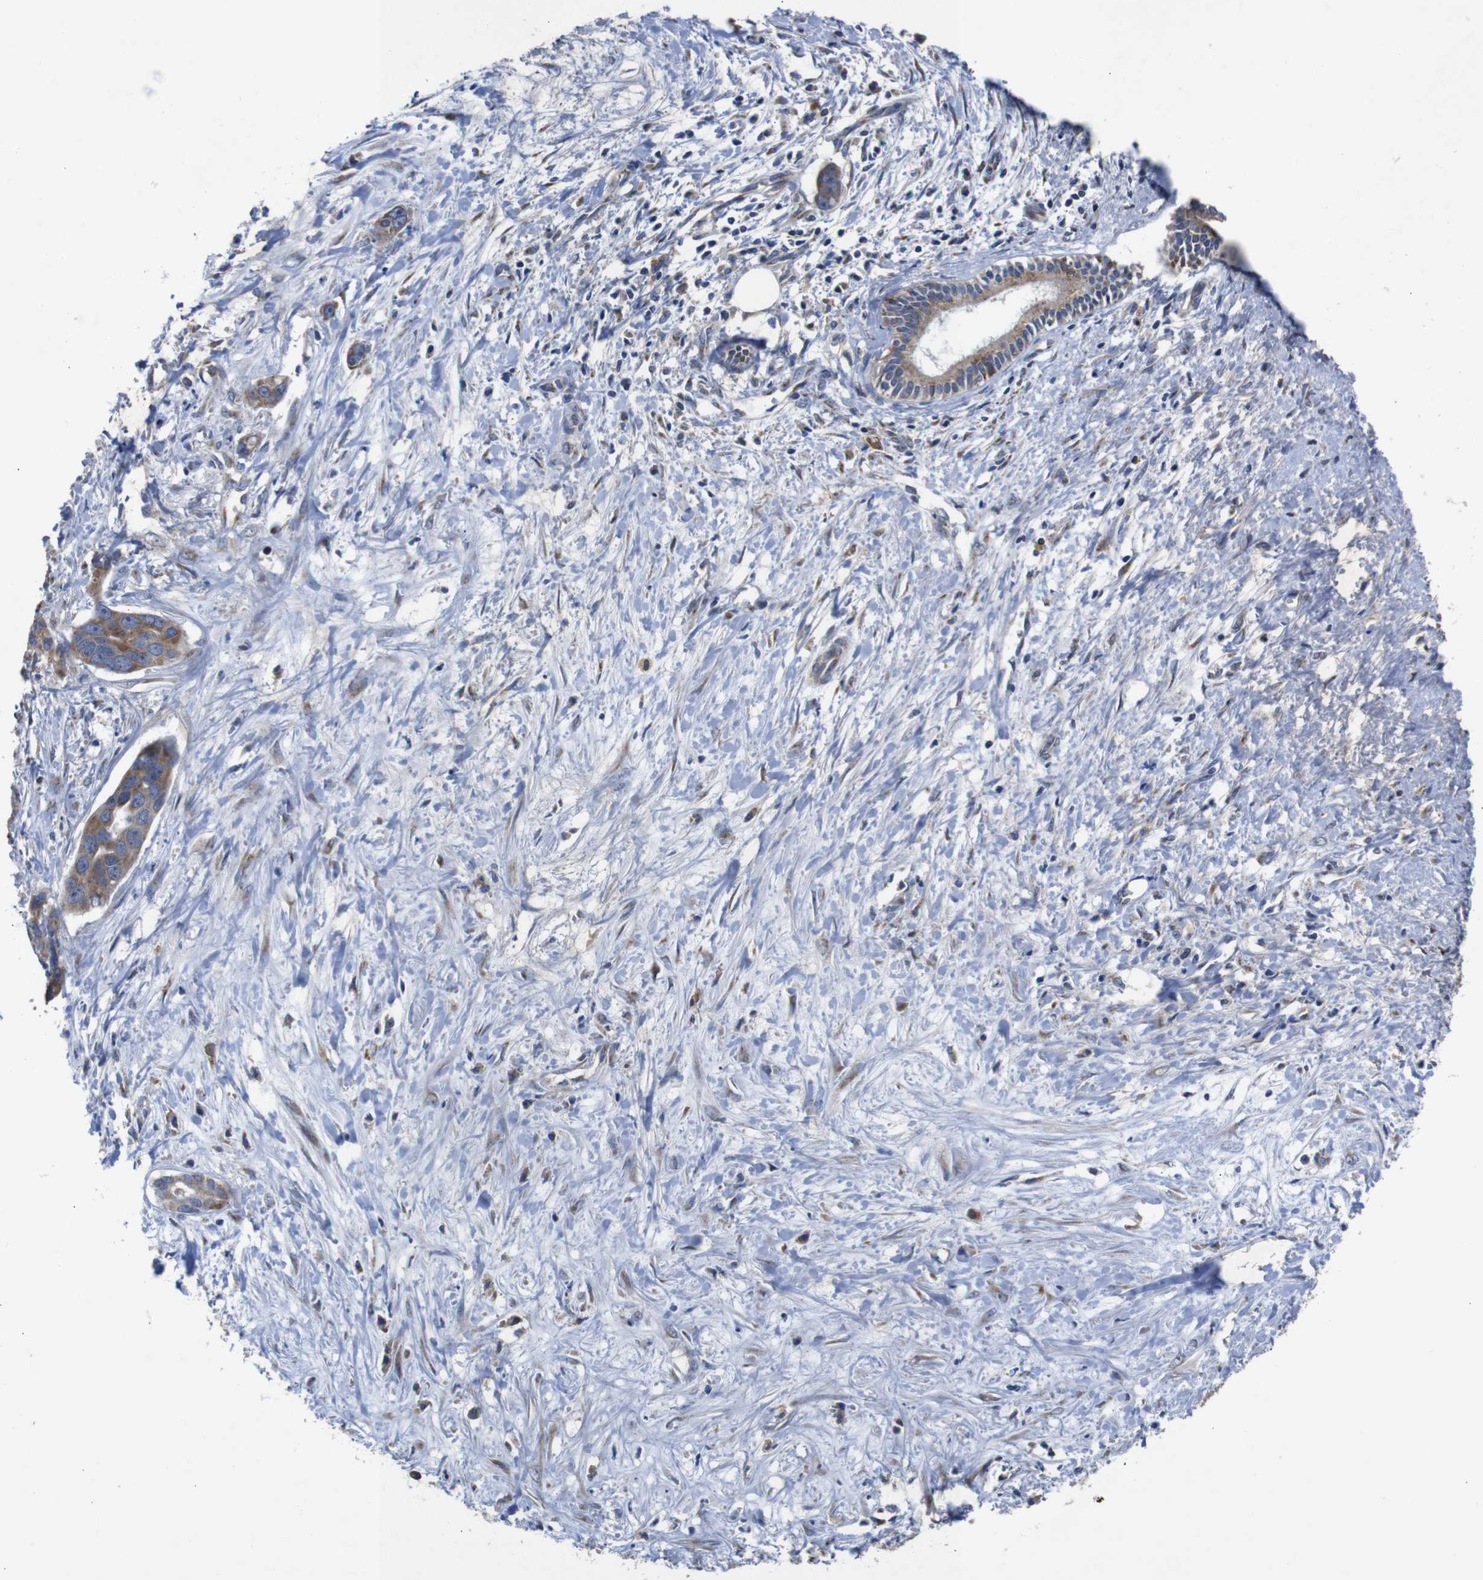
{"staining": {"intensity": "moderate", "quantity": ">75%", "location": "cytoplasmic/membranous"}, "tissue": "liver cancer", "cell_type": "Tumor cells", "image_type": "cancer", "snomed": [{"axis": "morphology", "description": "Cholangiocarcinoma"}, {"axis": "topography", "description": "Liver"}], "caption": "Moderate cytoplasmic/membranous protein staining is appreciated in approximately >75% of tumor cells in liver cancer (cholangiocarcinoma).", "gene": "CHST10", "patient": {"sex": "female", "age": 65}}